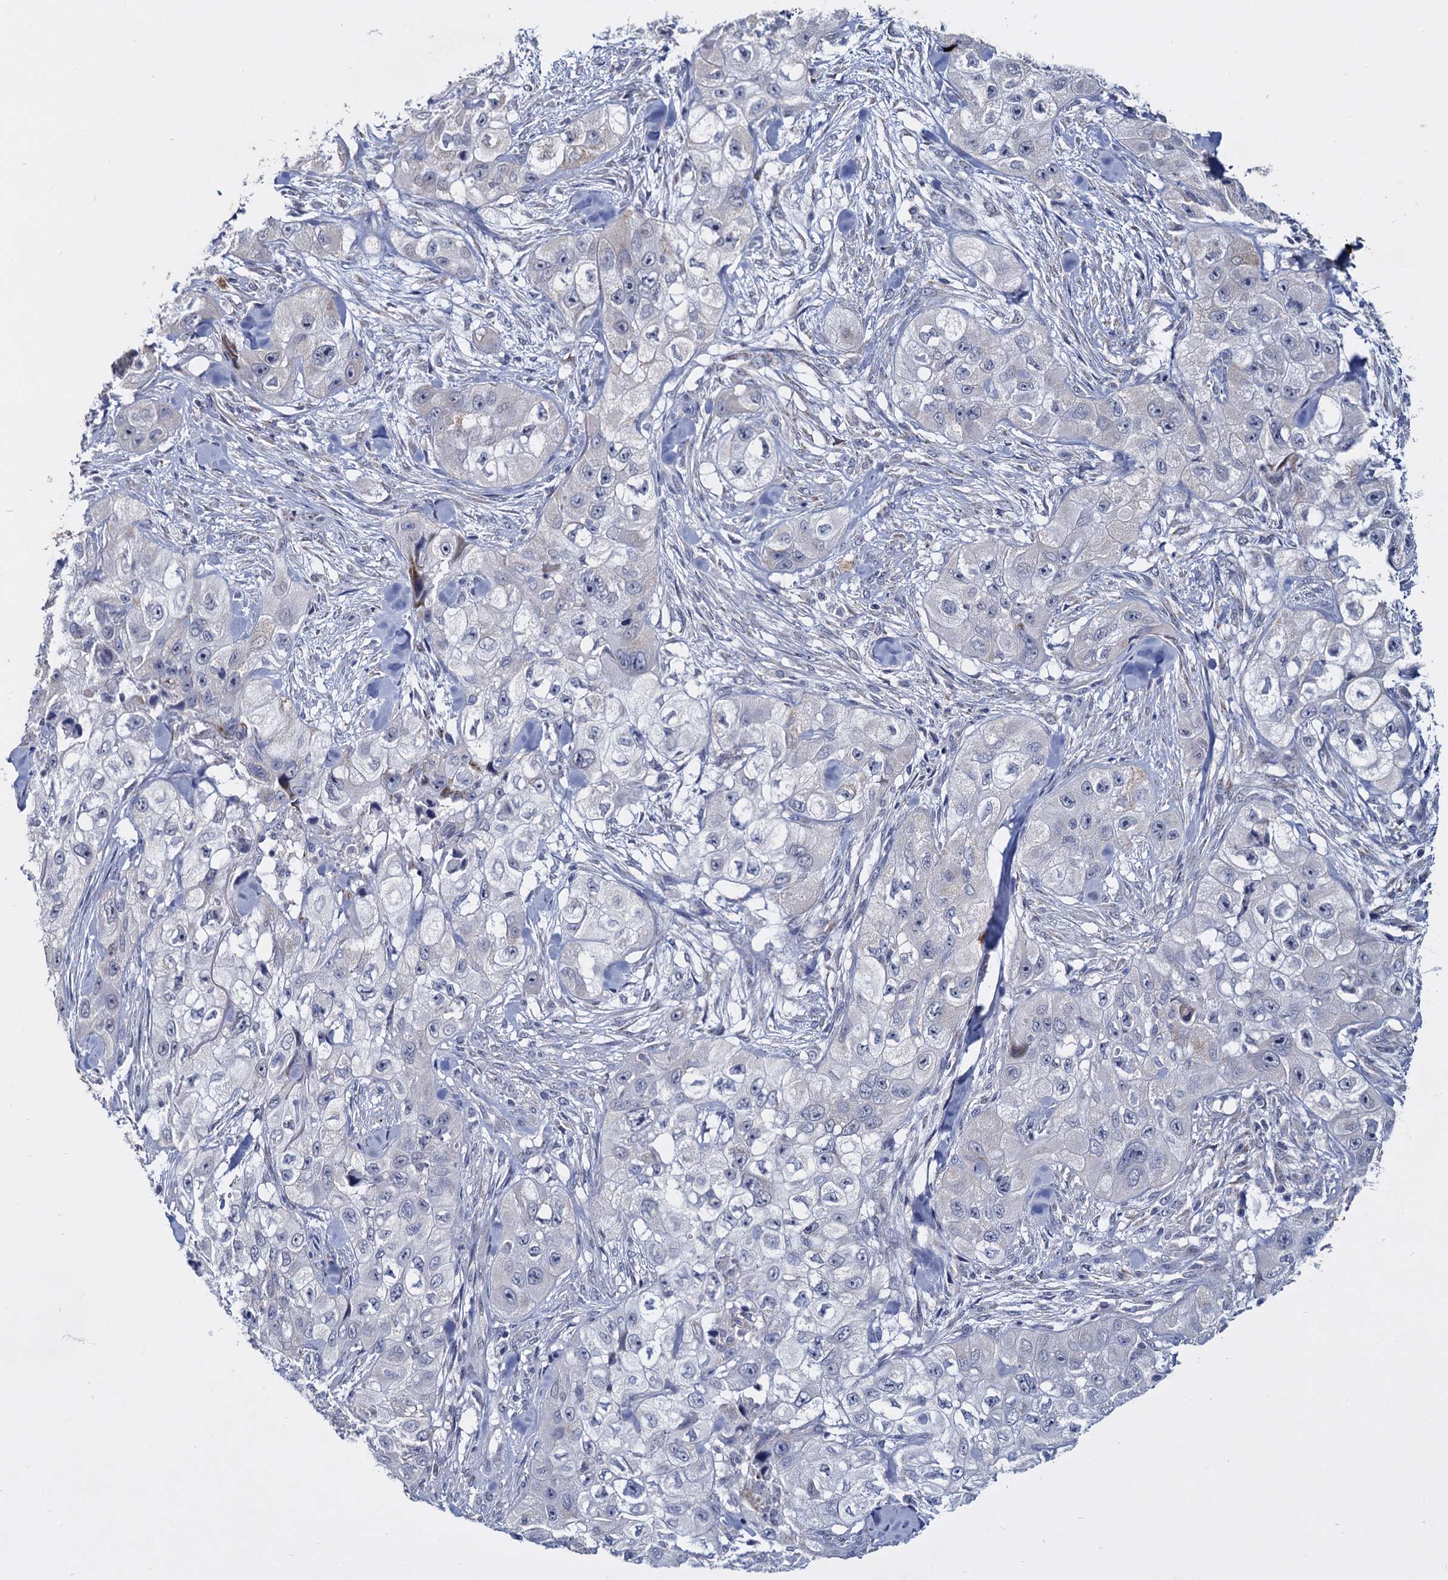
{"staining": {"intensity": "negative", "quantity": "none", "location": "none"}, "tissue": "skin cancer", "cell_type": "Tumor cells", "image_type": "cancer", "snomed": [{"axis": "morphology", "description": "Squamous cell carcinoma, NOS"}, {"axis": "topography", "description": "Skin"}, {"axis": "topography", "description": "Subcutis"}], "caption": "An IHC image of skin squamous cell carcinoma is shown. There is no staining in tumor cells of skin squamous cell carcinoma.", "gene": "RPUSD4", "patient": {"sex": "male", "age": 73}}